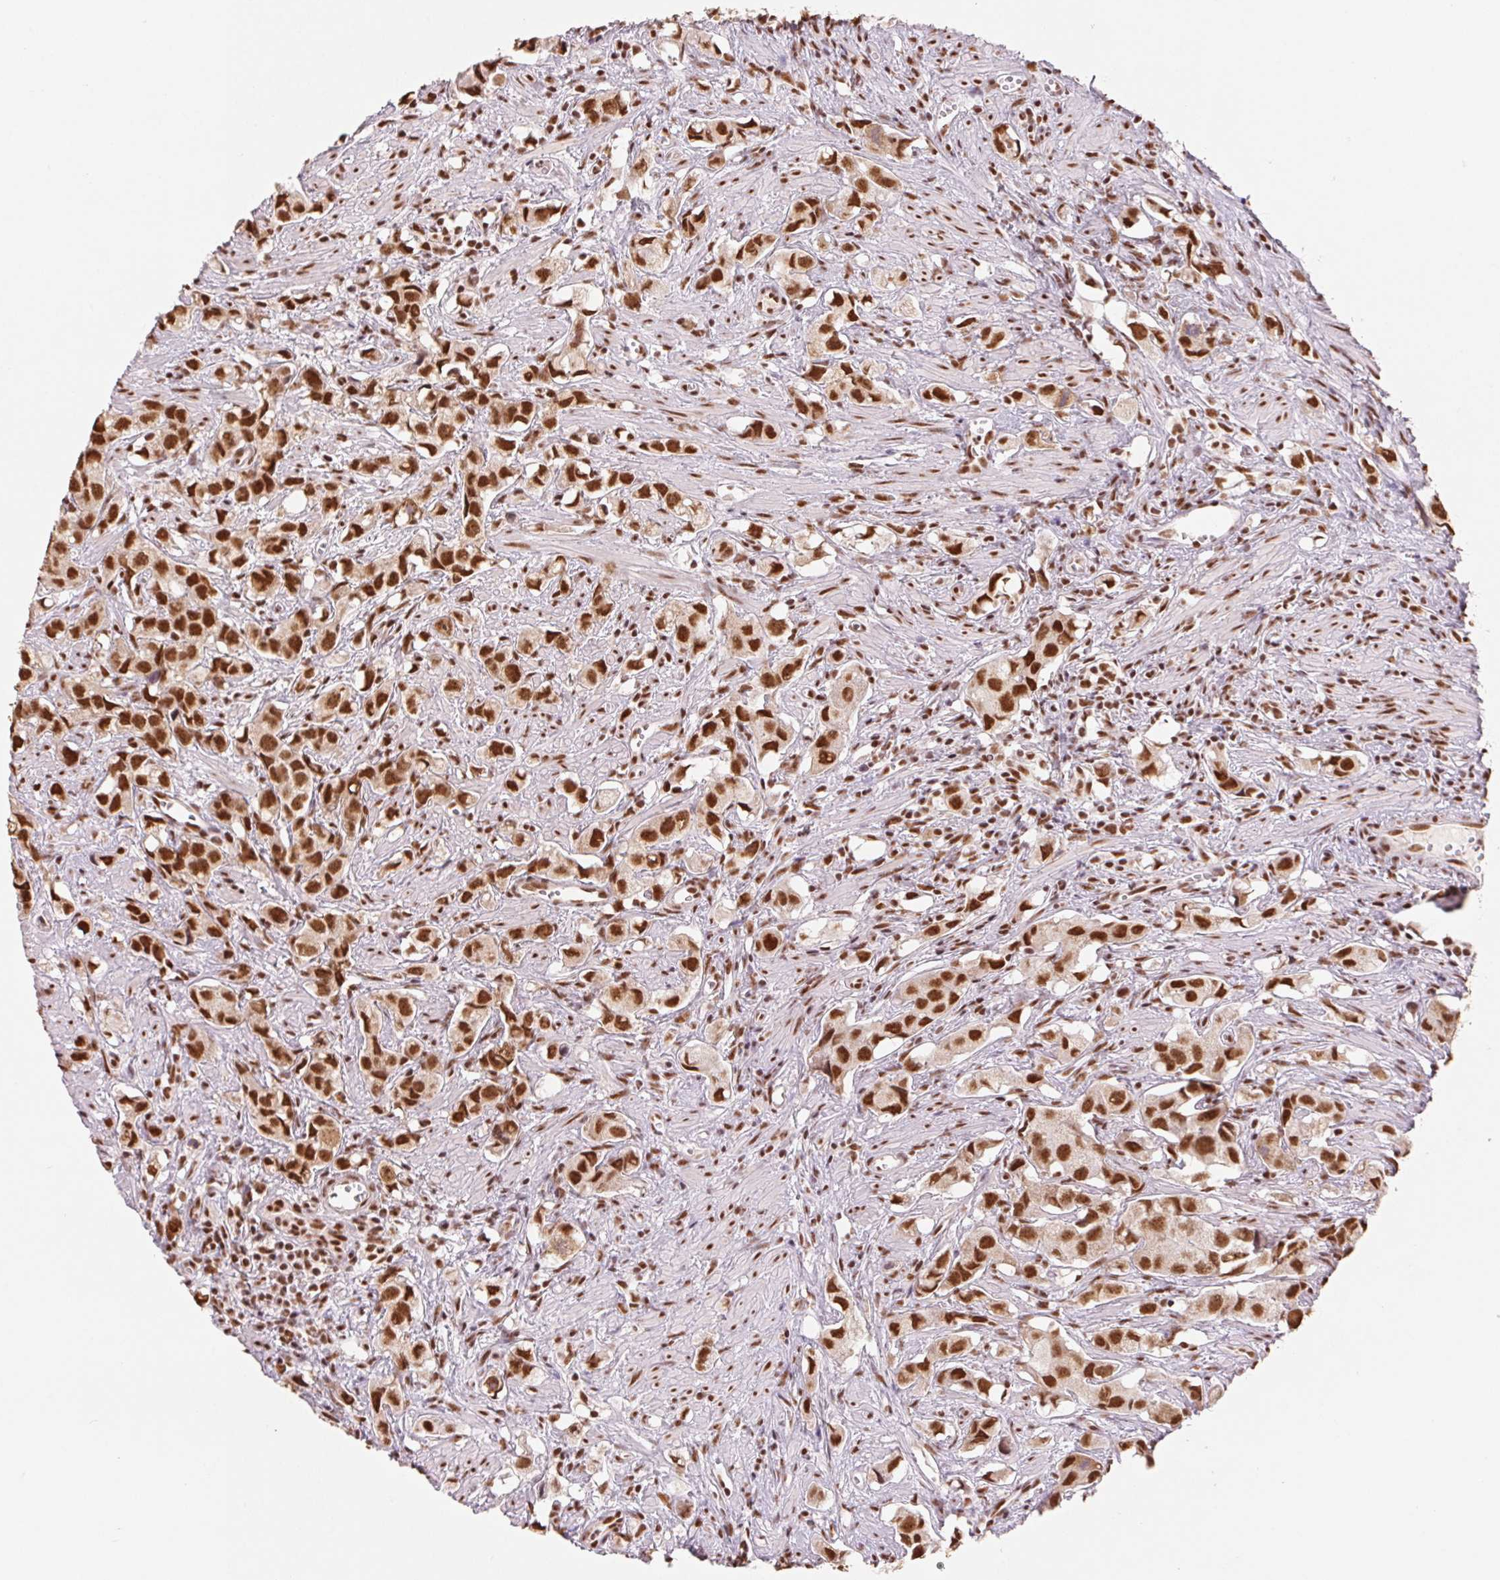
{"staining": {"intensity": "strong", "quantity": ">75%", "location": "nuclear"}, "tissue": "prostate cancer", "cell_type": "Tumor cells", "image_type": "cancer", "snomed": [{"axis": "morphology", "description": "Adenocarcinoma, High grade"}, {"axis": "topography", "description": "Prostate"}], "caption": "Tumor cells show strong nuclear positivity in approximately >75% of cells in prostate cancer. Immunohistochemistry (ihc) stains the protein in brown and the nuclei are stained blue.", "gene": "SNRPG", "patient": {"sex": "male", "age": 58}}